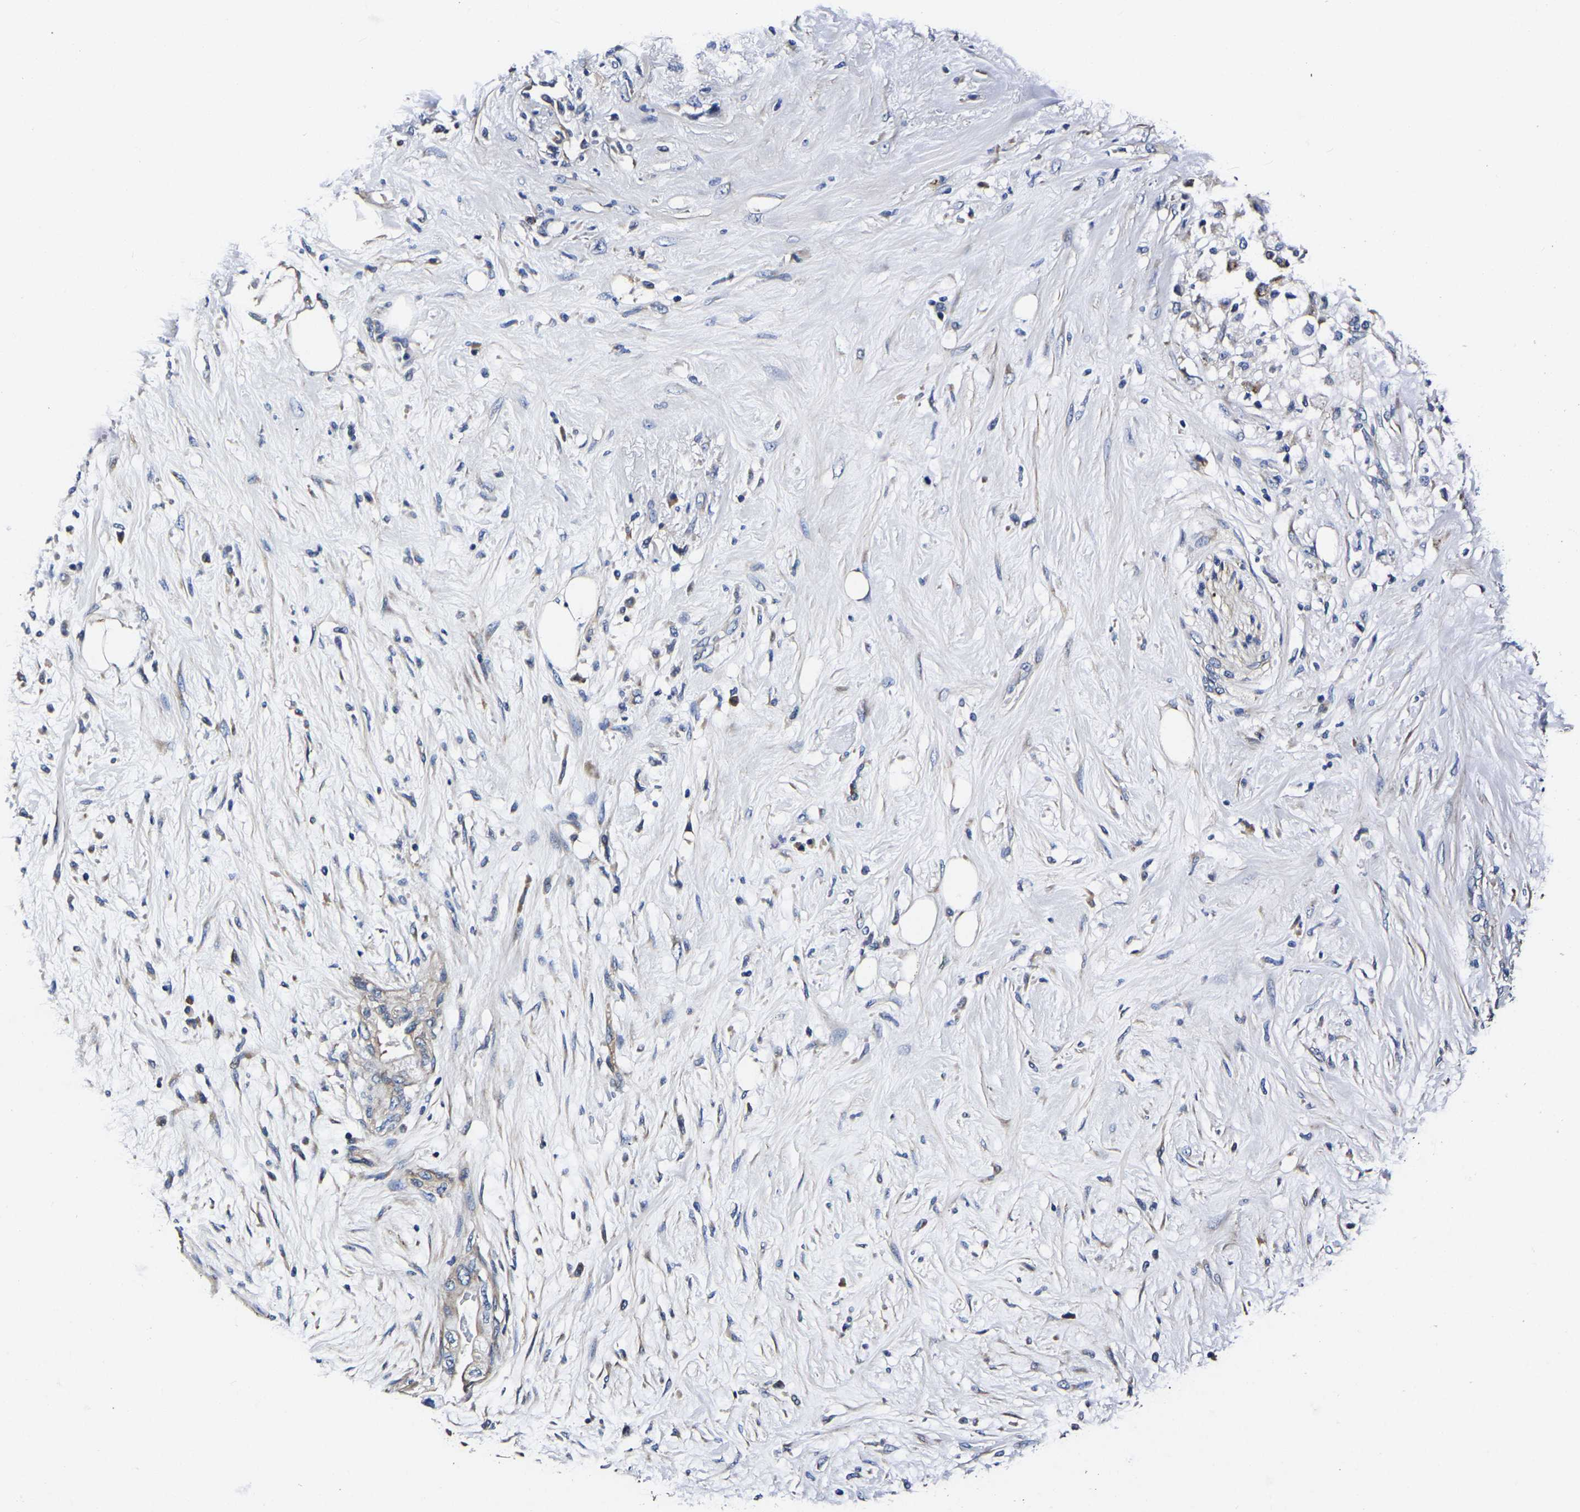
{"staining": {"intensity": "negative", "quantity": "none", "location": "none"}, "tissue": "pancreatic cancer", "cell_type": "Tumor cells", "image_type": "cancer", "snomed": [{"axis": "morphology", "description": "Normal tissue, NOS"}, {"axis": "morphology", "description": "Adenocarcinoma, NOS"}, {"axis": "topography", "description": "Pancreas"}, {"axis": "topography", "description": "Duodenum"}], "caption": "DAB immunohistochemical staining of adenocarcinoma (pancreatic) displays no significant expression in tumor cells.", "gene": "KCTD17", "patient": {"sex": "female", "age": 60}}